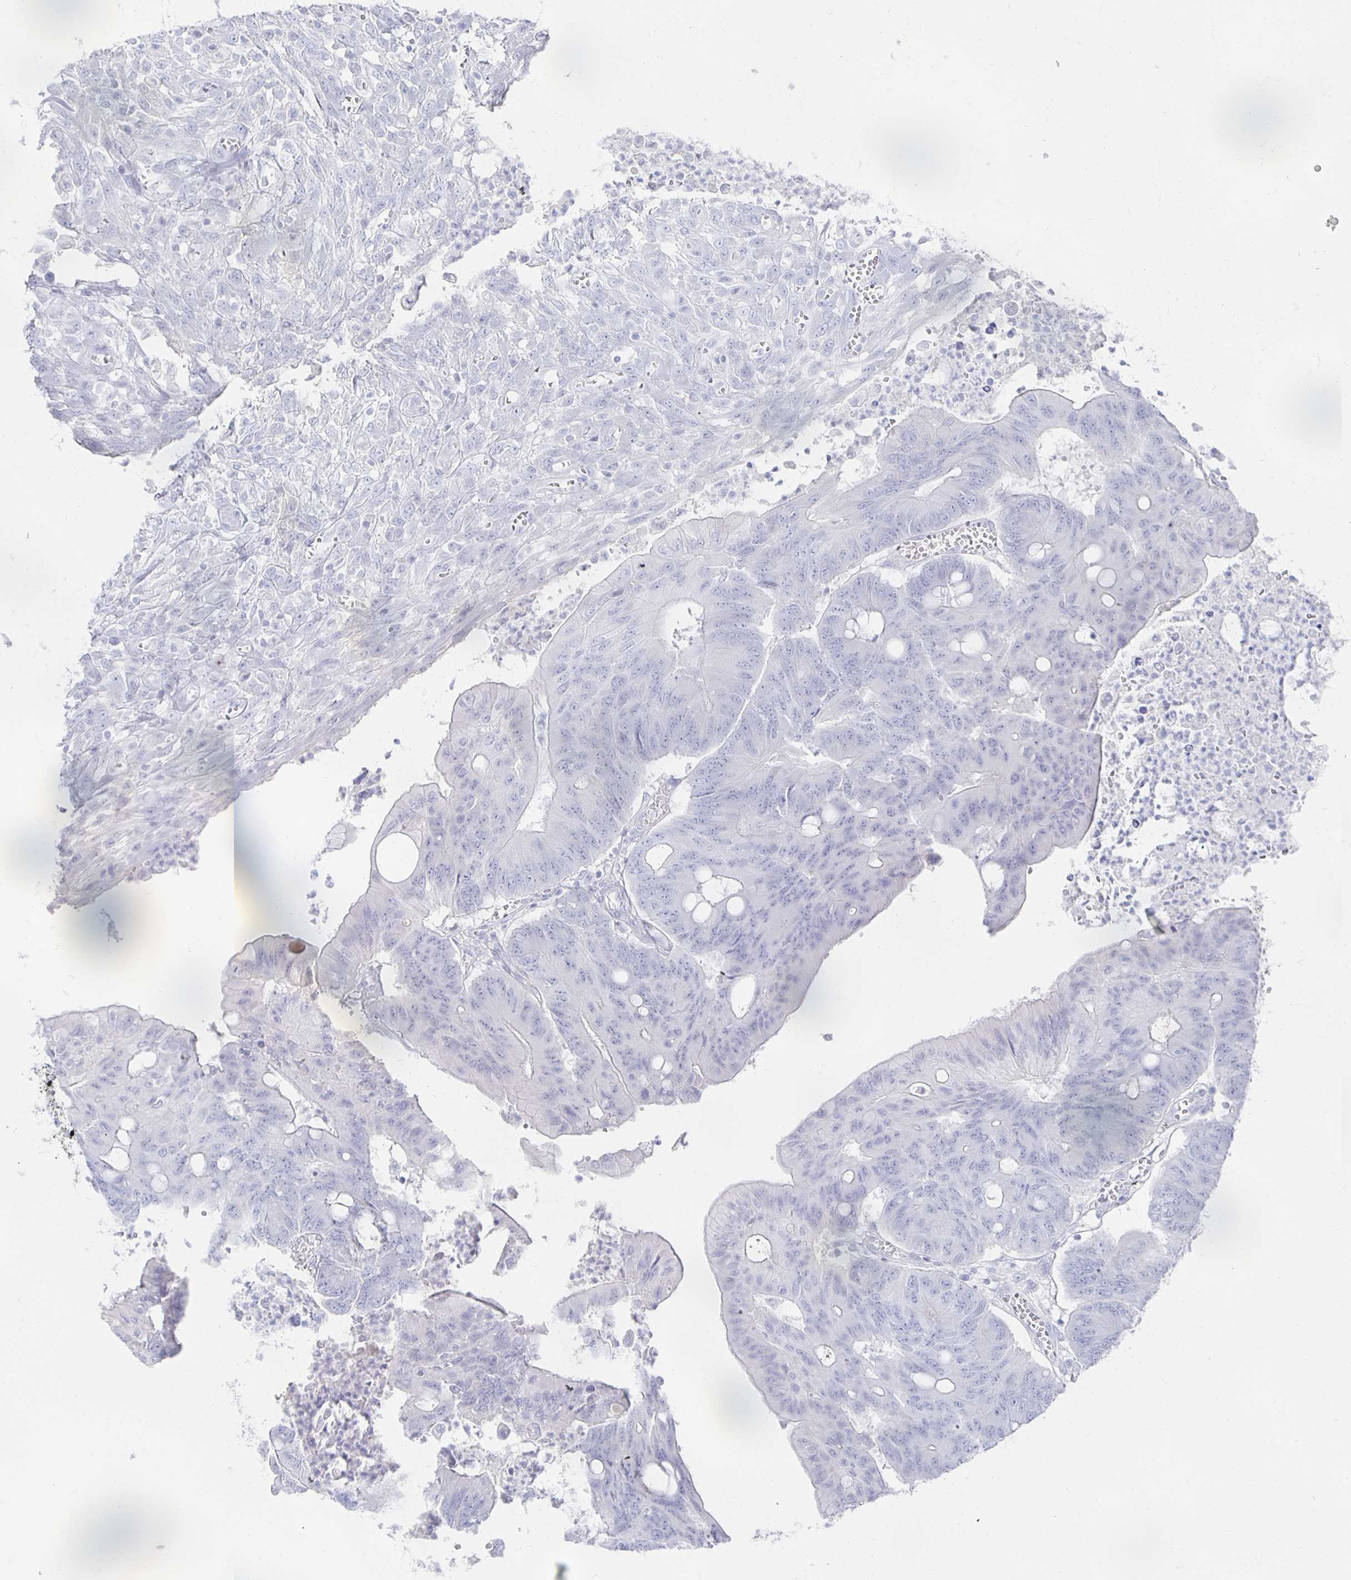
{"staining": {"intensity": "negative", "quantity": "none", "location": "none"}, "tissue": "colorectal cancer", "cell_type": "Tumor cells", "image_type": "cancer", "snomed": [{"axis": "morphology", "description": "Adenocarcinoma, NOS"}, {"axis": "topography", "description": "Colon"}], "caption": "Immunohistochemistry (IHC) image of neoplastic tissue: adenocarcinoma (colorectal) stained with DAB (3,3'-diaminobenzidine) reveals no significant protein positivity in tumor cells. Nuclei are stained in blue.", "gene": "PRDM7", "patient": {"sex": "male", "age": 65}}